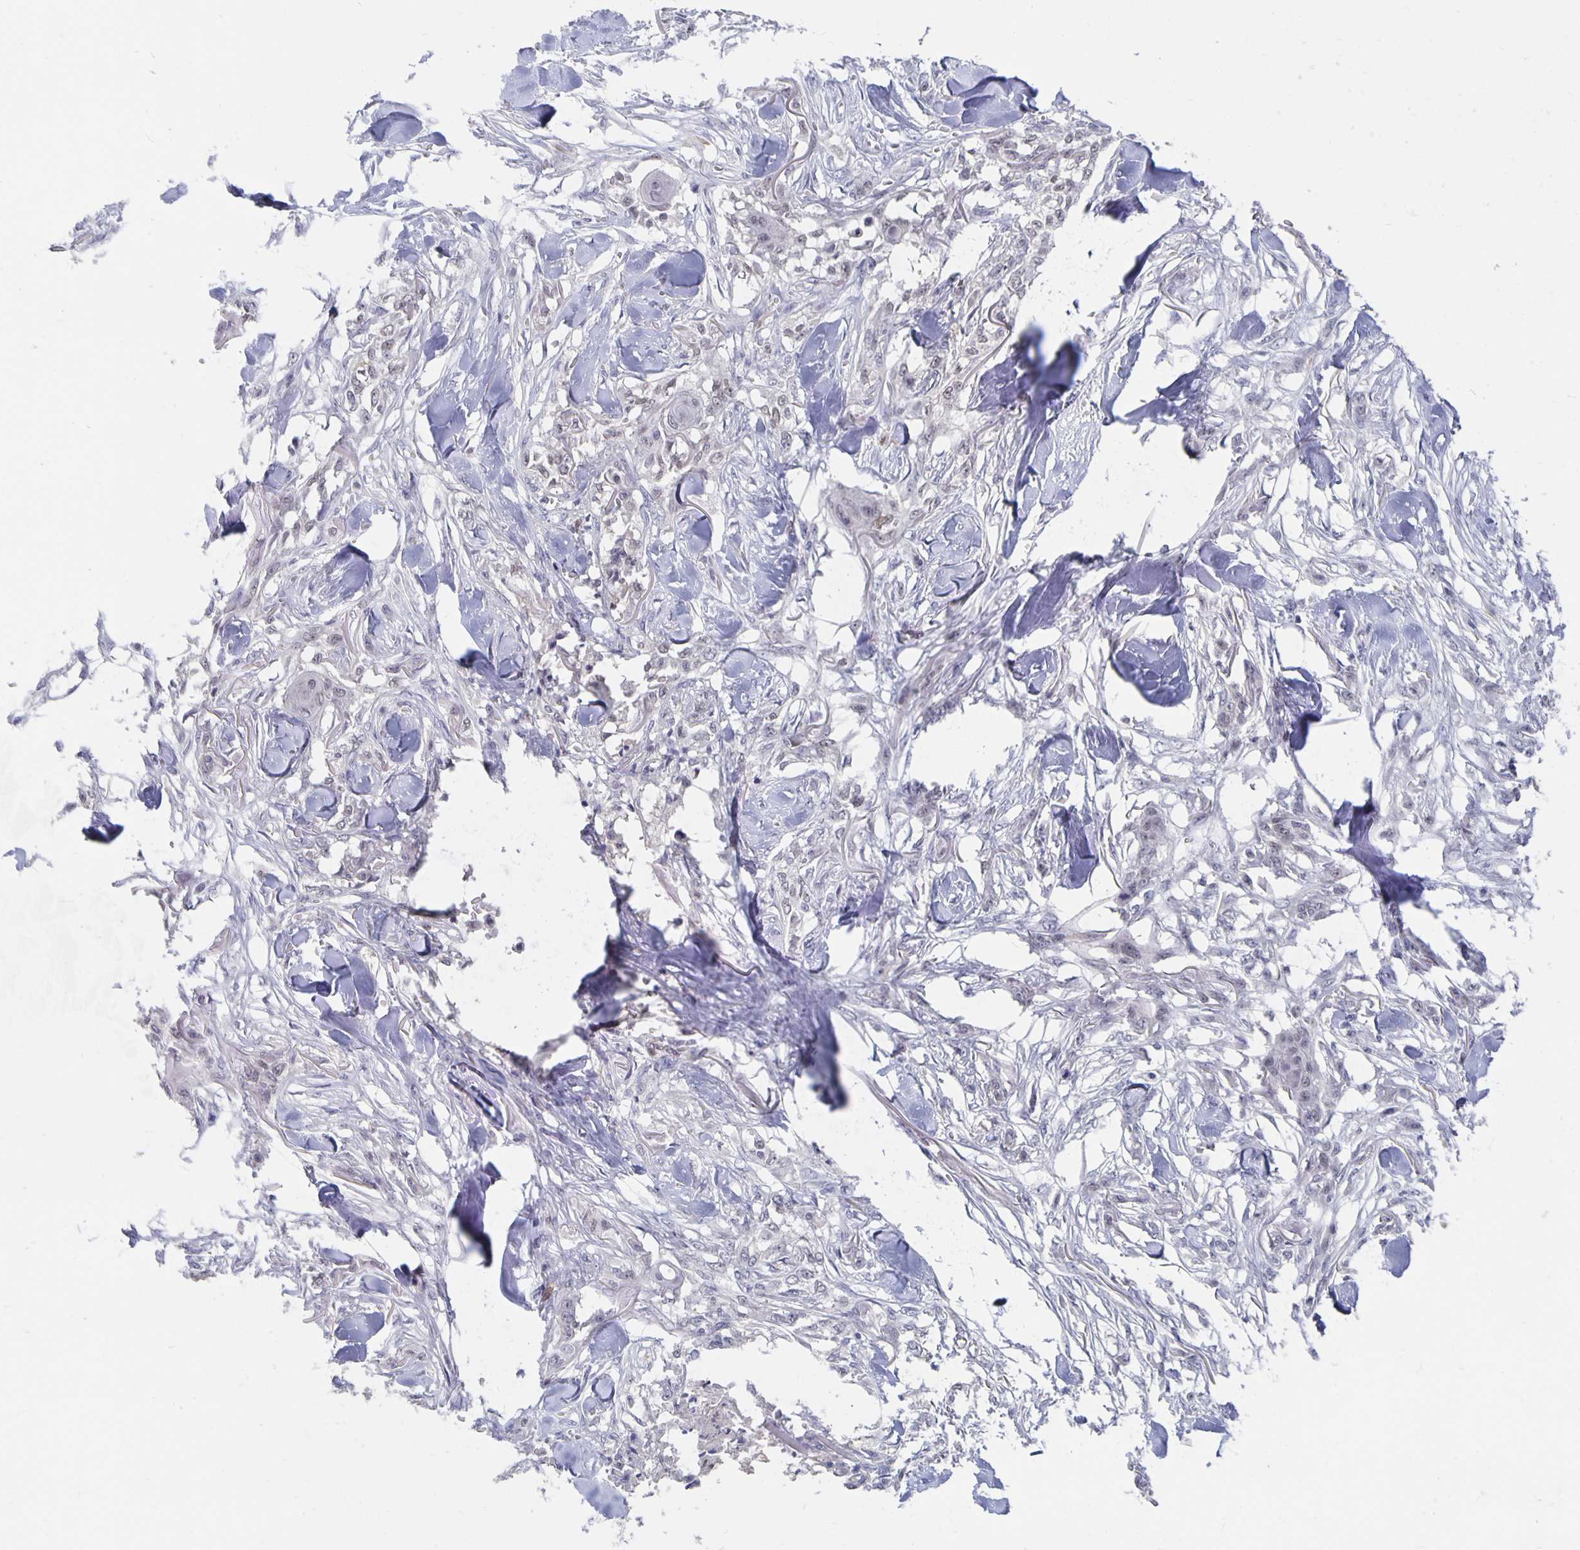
{"staining": {"intensity": "weak", "quantity": "<25%", "location": "nuclear"}, "tissue": "skin cancer", "cell_type": "Tumor cells", "image_type": "cancer", "snomed": [{"axis": "morphology", "description": "Squamous cell carcinoma, NOS"}, {"axis": "topography", "description": "Skin"}], "caption": "Skin cancer (squamous cell carcinoma) was stained to show a protein in brown. There is no significant positivity in tumor cells. (DAB (3,3'-diaminobenzidine) IHC, high magnification).", "gene": "ZNF691", "patient": {"sex": "female", "age": 59}}